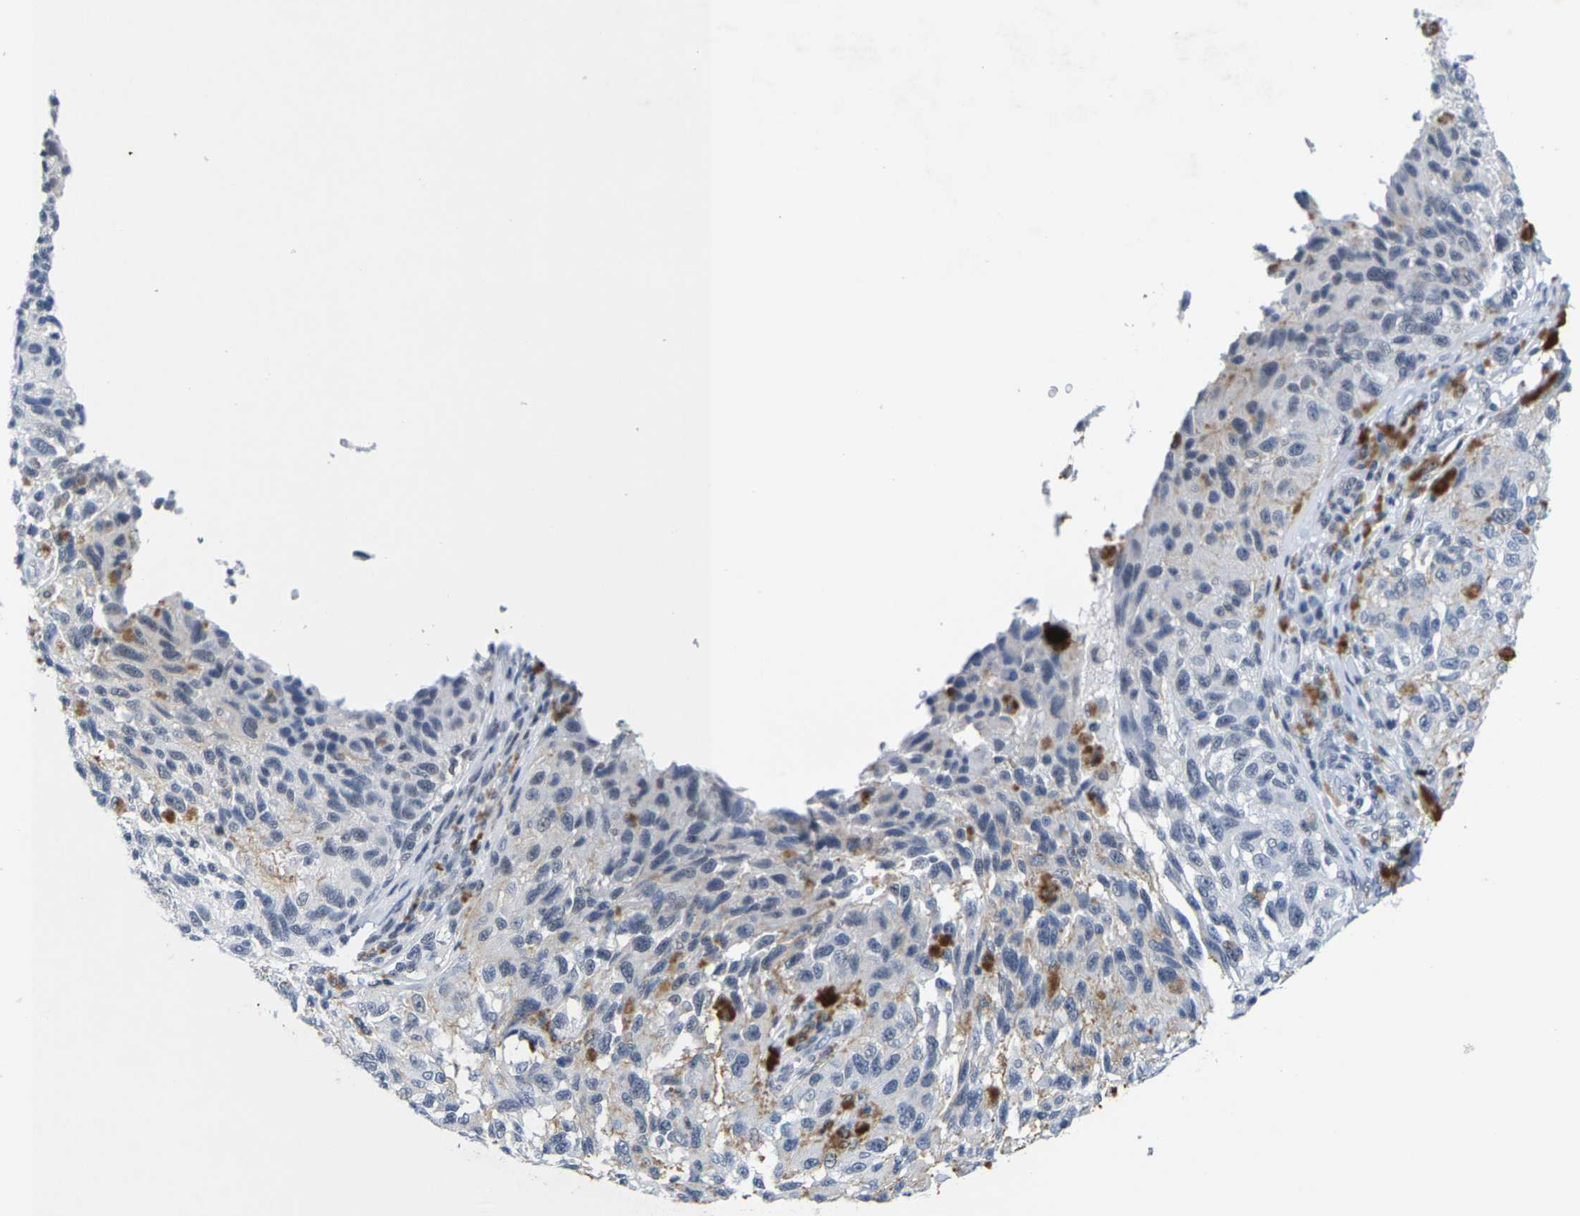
{"staining": {"intensity": "negative", "quantity": "none", "location": "none"}, "tissue": "melanoma", "cell_type": "Tumor cells", "image_type": "cancer", "snomed": [{"axis": "morphology", "description": "Malignant melanoma, NOS"}, {"axis": "topography", "description": "Skin"}], "caption": "The immunohistochemistry image has no significant positivity in tumor cells of melanoma tissue.", "gene": "SETD1B", "patient": {"sex": "female", "age": 73}}